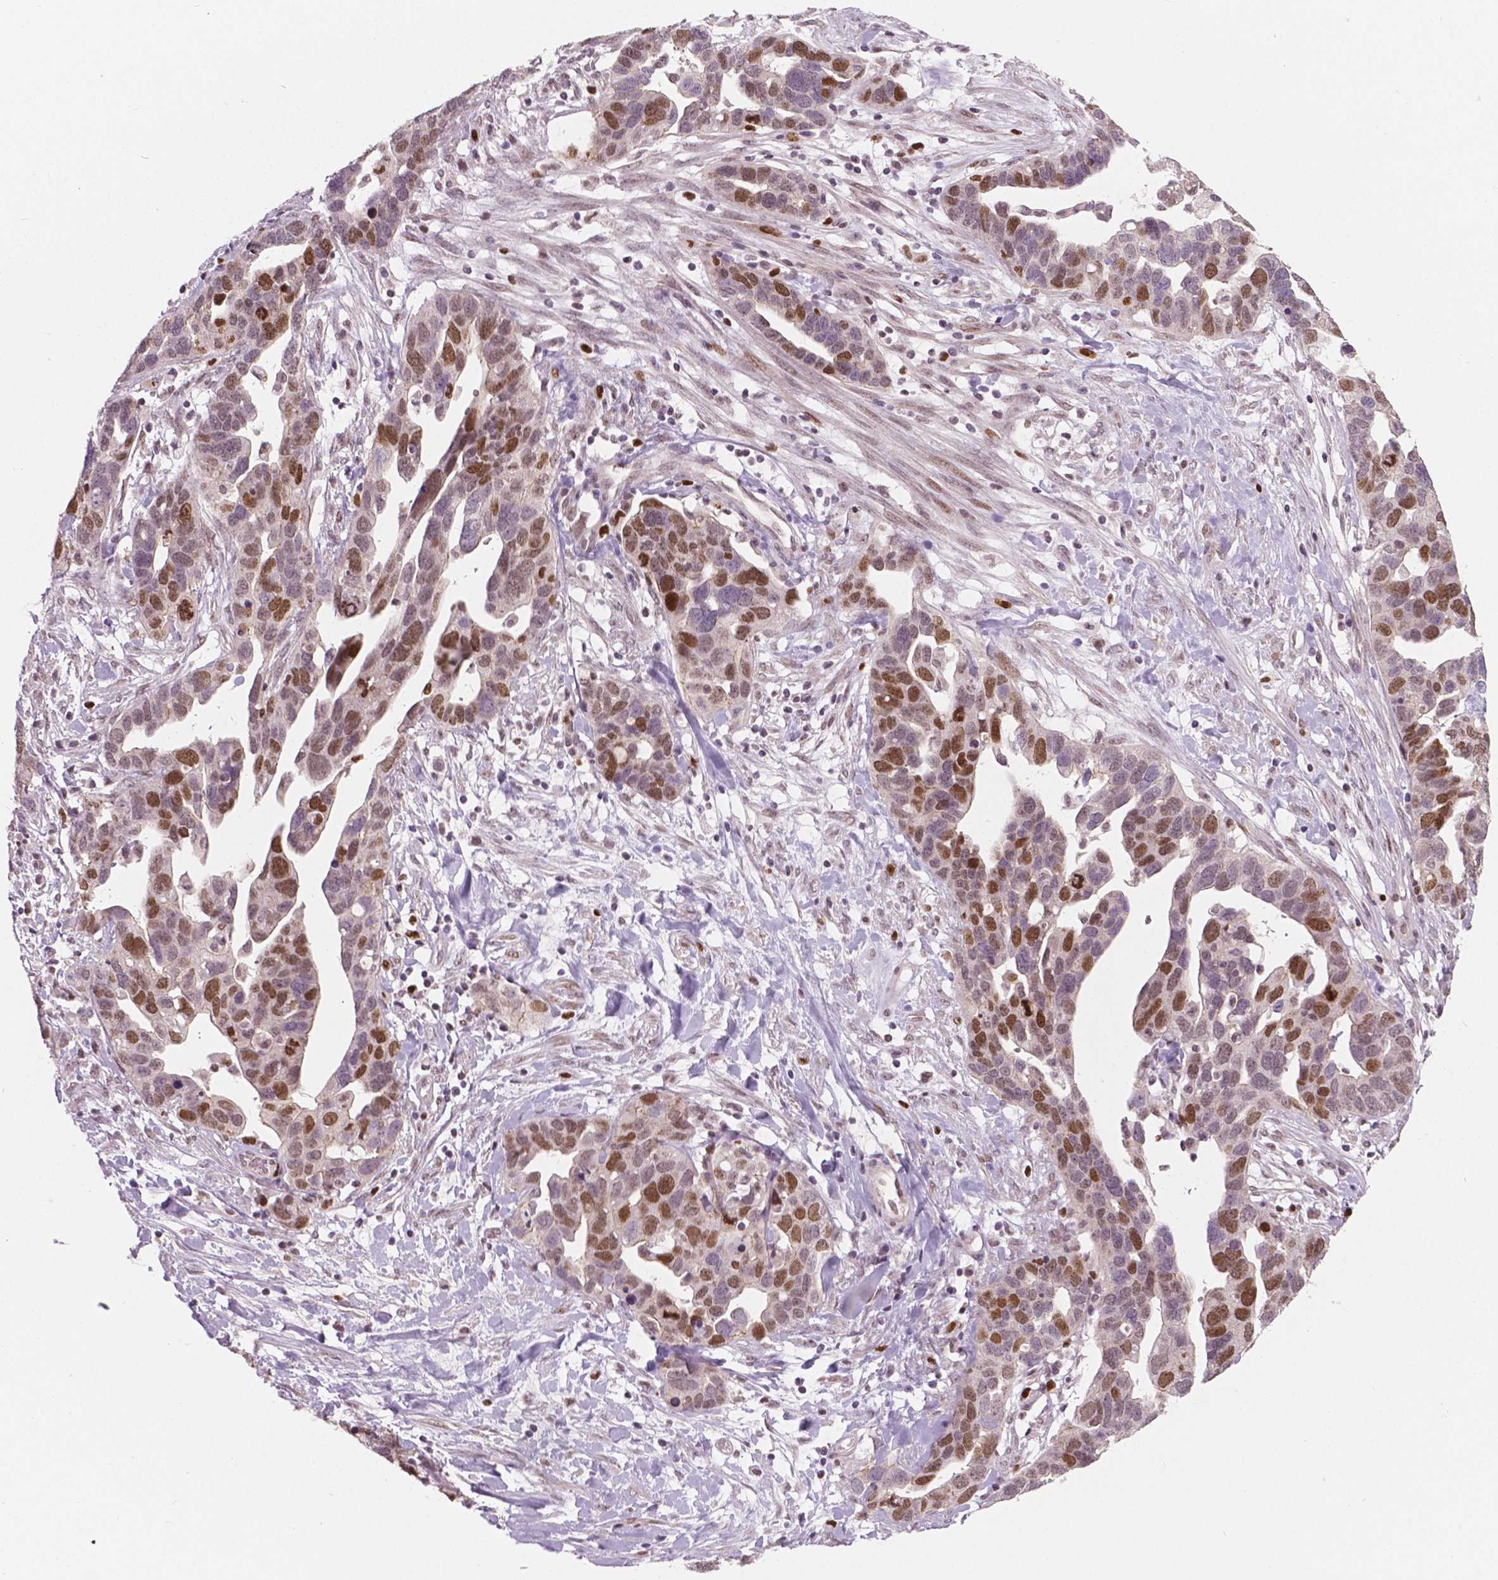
{"staining": {"intensity": "strong", "quantity": "25%-75%", "location": "nuclear"}, "tissue": "ovarian cancer", "cell_type": "Tumor cells", "image_type": "cancer", "snomed": [{"axis": "morphology", "description": "Cystadenocarcinoma, serous, NOS"}, {"axis": "topography", "description": "Ovary"}], "caption": "A high amount of strong nuclear staining is seen in about 25%-75% of tumor cells in ovarian cancer (serous cystadenocarcinoma) tissue.", "gene": "NSD2", "patient": {"sex": "female", "age": 54}}